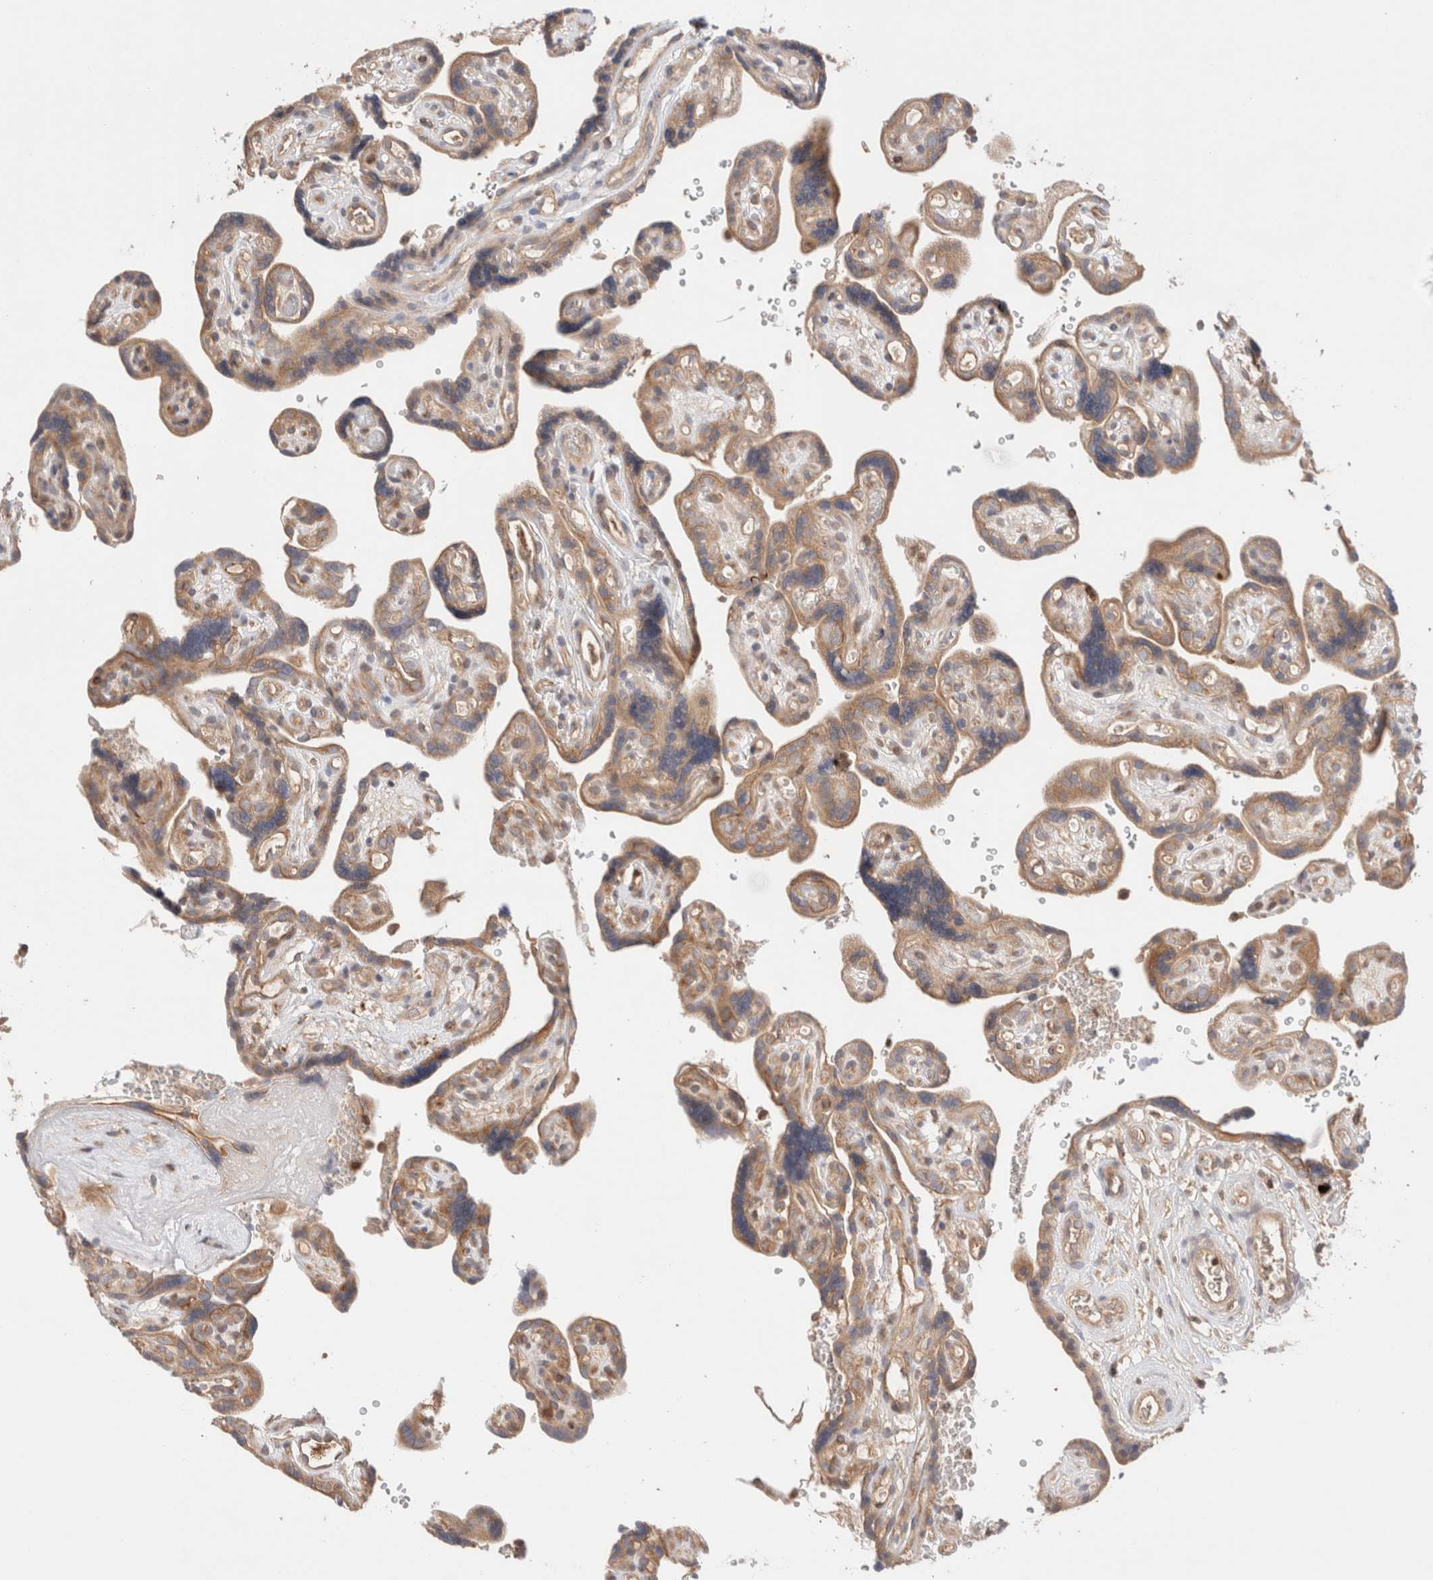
{"staining": {"intensity": "moderate", "quantity": ">75%", "location": "cytoplasmic/membranous"}, "tissue": "placenta", "cell_type": "Decidual cells", "image_type": "normal", "snomed": [{"axis": "morphology", "description": "Normal tissue, NOS"}, {"axis": "topography", "description": "Placenta"}], "caption": "Moderate cytoplasmic/membranous positivity for a protein is appreciated in approximately >75% of decidual cells of unremarkable placenta using immunohistochemistry (IHC).", "gene": "SIKE1", "patient": {"sex": "female", "age": 30}}